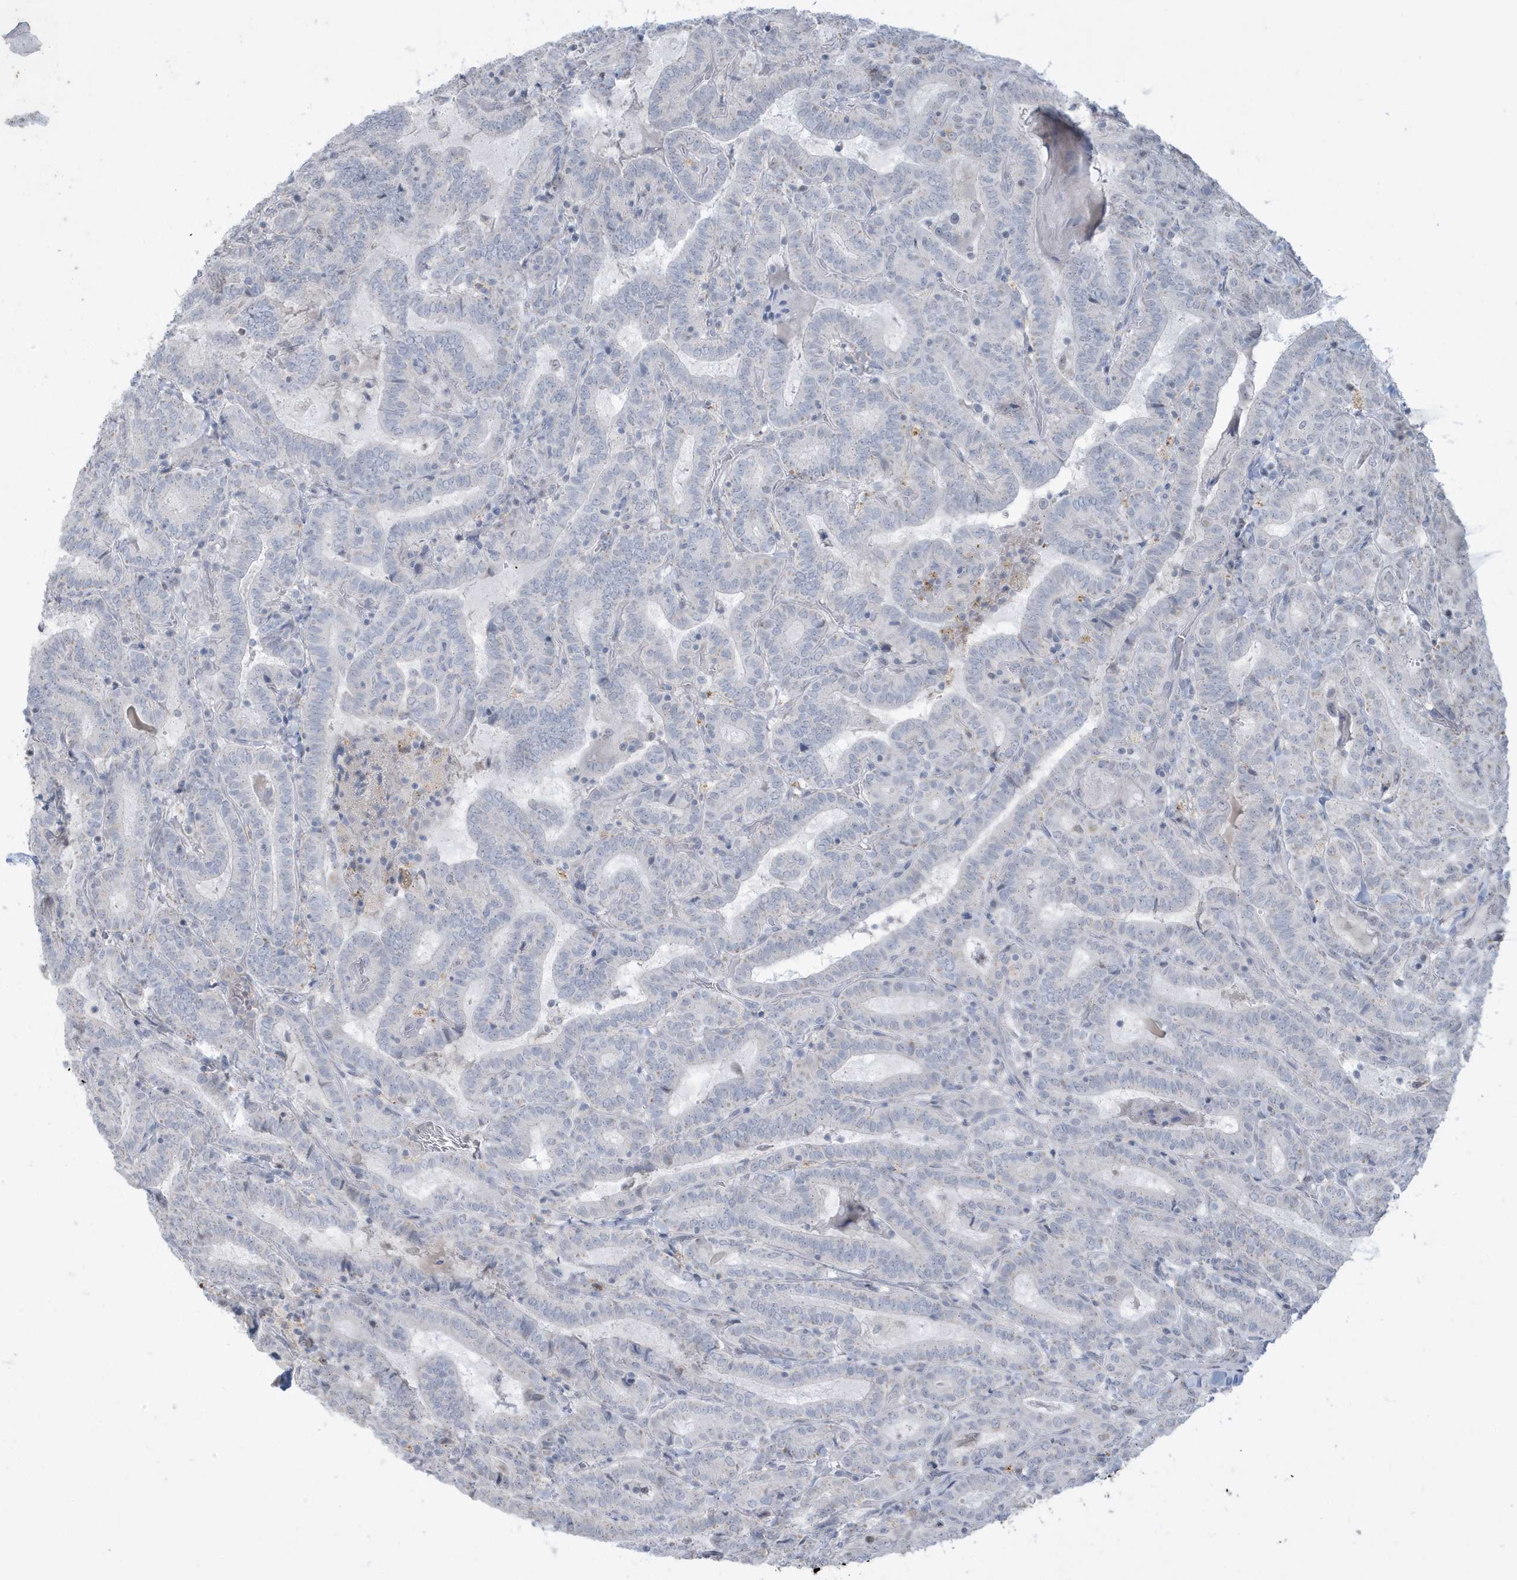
{"staining": {"intensity": "negative", "quantity": "none", "location": "none"}, "tissue": "thyroid cancer", "cell_type": "Tumor cells", "image_type": "cancer", "snomed": [{"axis": "morphology", "description": "Papillary adenocarcinoma, NOS"}, {"axis": "topography", "description": "Thyroid gland"}], "caption": "Immunohistochemical staining of human thyroid cancer (papillary adenocarcinoma) displays no significant expression in tumor cells.", "gene": "FNDC1", "patient": {"sex": "female", "age": 72}}